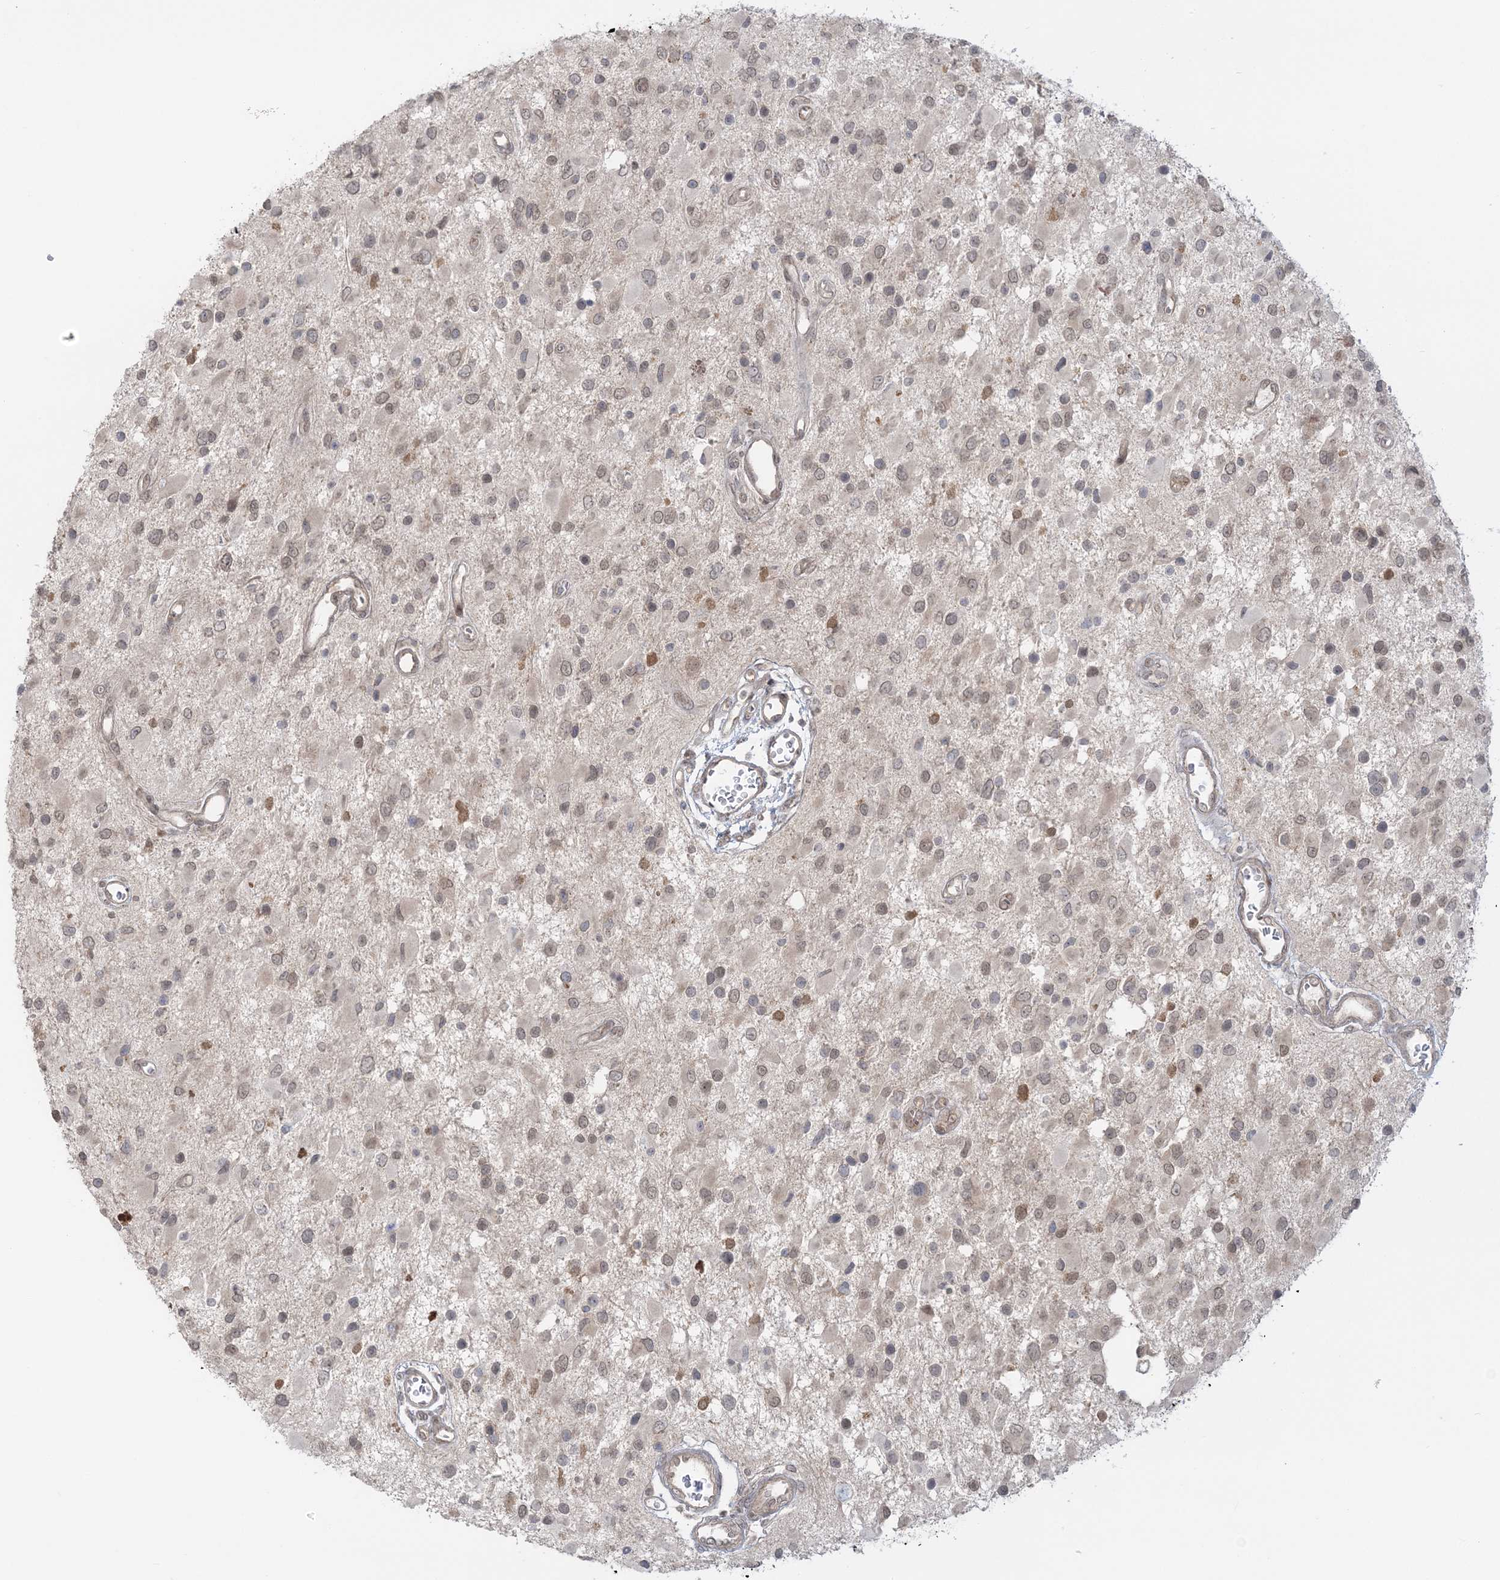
{"staining": {"intensity": "weak", "quantity": "<25%", "location": "nuclear"}, "tissue": "glioma", "cell_type": "Tumor cells", "image_type": "cancer", "snomed": [{"axis": "morphology", "description": "Glioma, malignant, High grade"}, {"axis": "topography", "description": "Brain"}], "caption": "Immunohistochemistry of human glioma shows no positivity in tumor cells. (DAB (3,3'-diaminobenzidine) immunohistochemistry with hematoxylin counter stain).", "gene": "ZFAND6", "patient": {"sex": "male", "age": 53}}